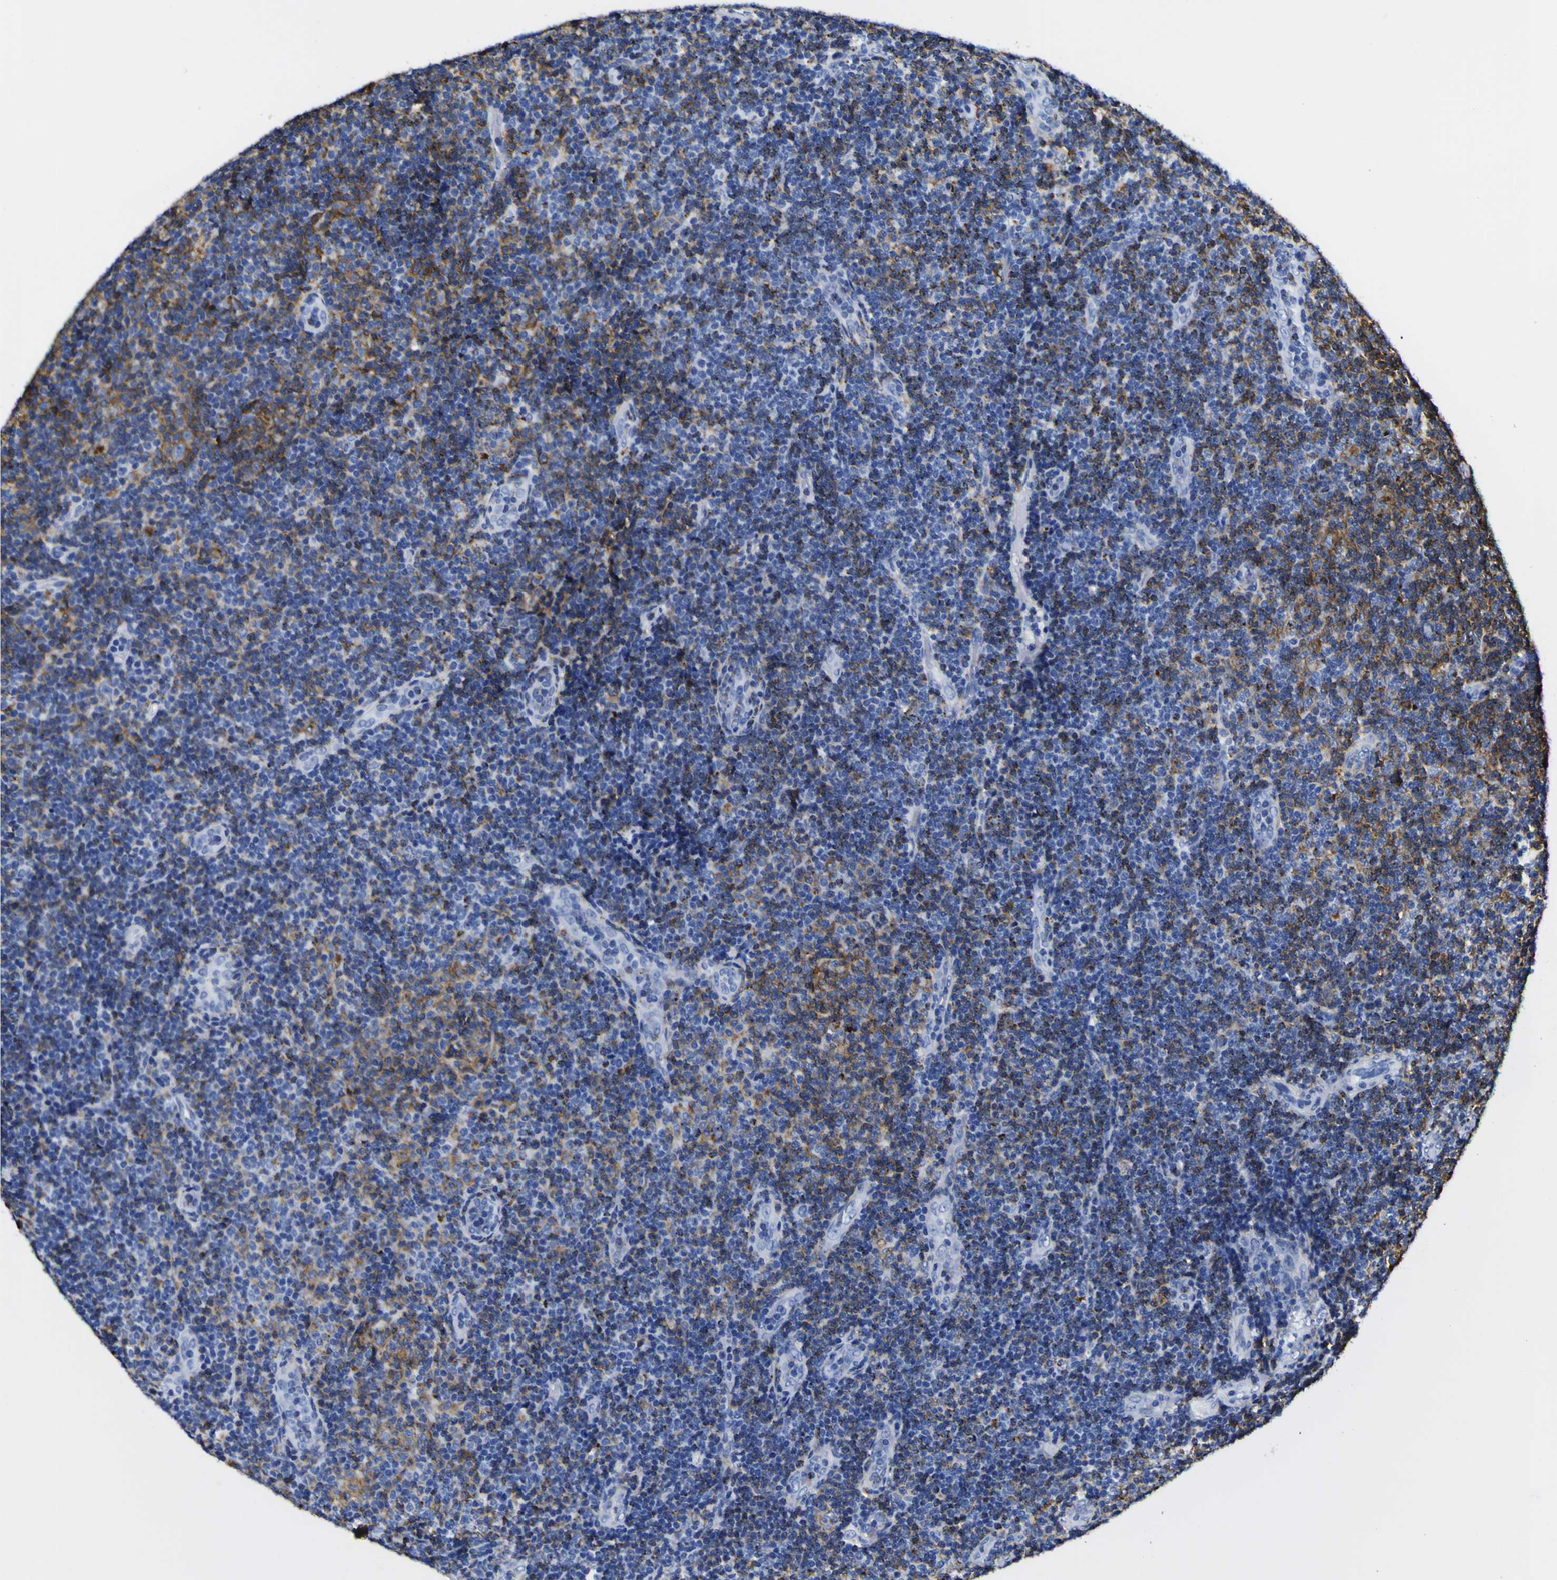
{"staining": {"intensity": "strong", "quantity": "25%-75%", "location": "cytoplasmic/membranous"}, "tissue": "lymphoma", "cell_type": "Tumor cells", "image_type": "cancer", "snomed": [{"axis": "morphology", "description": "Malignant lymphoma, non-Hodgkin's type, Low grade"}, {"axis": "topography", "description": "Lymph node"}], "caption": "Protein expression analysis of human lymphoma reveals strong cytoplasmic/membranous staining in approximately 25%-75% of tumor cells. (Stains: DAB in brown, nuclei in blue, Microscopy: brightfield microscopy at high magnification).", "gene": "HLA-DQA1", "patient": {"sex": "male", "age": 83}}